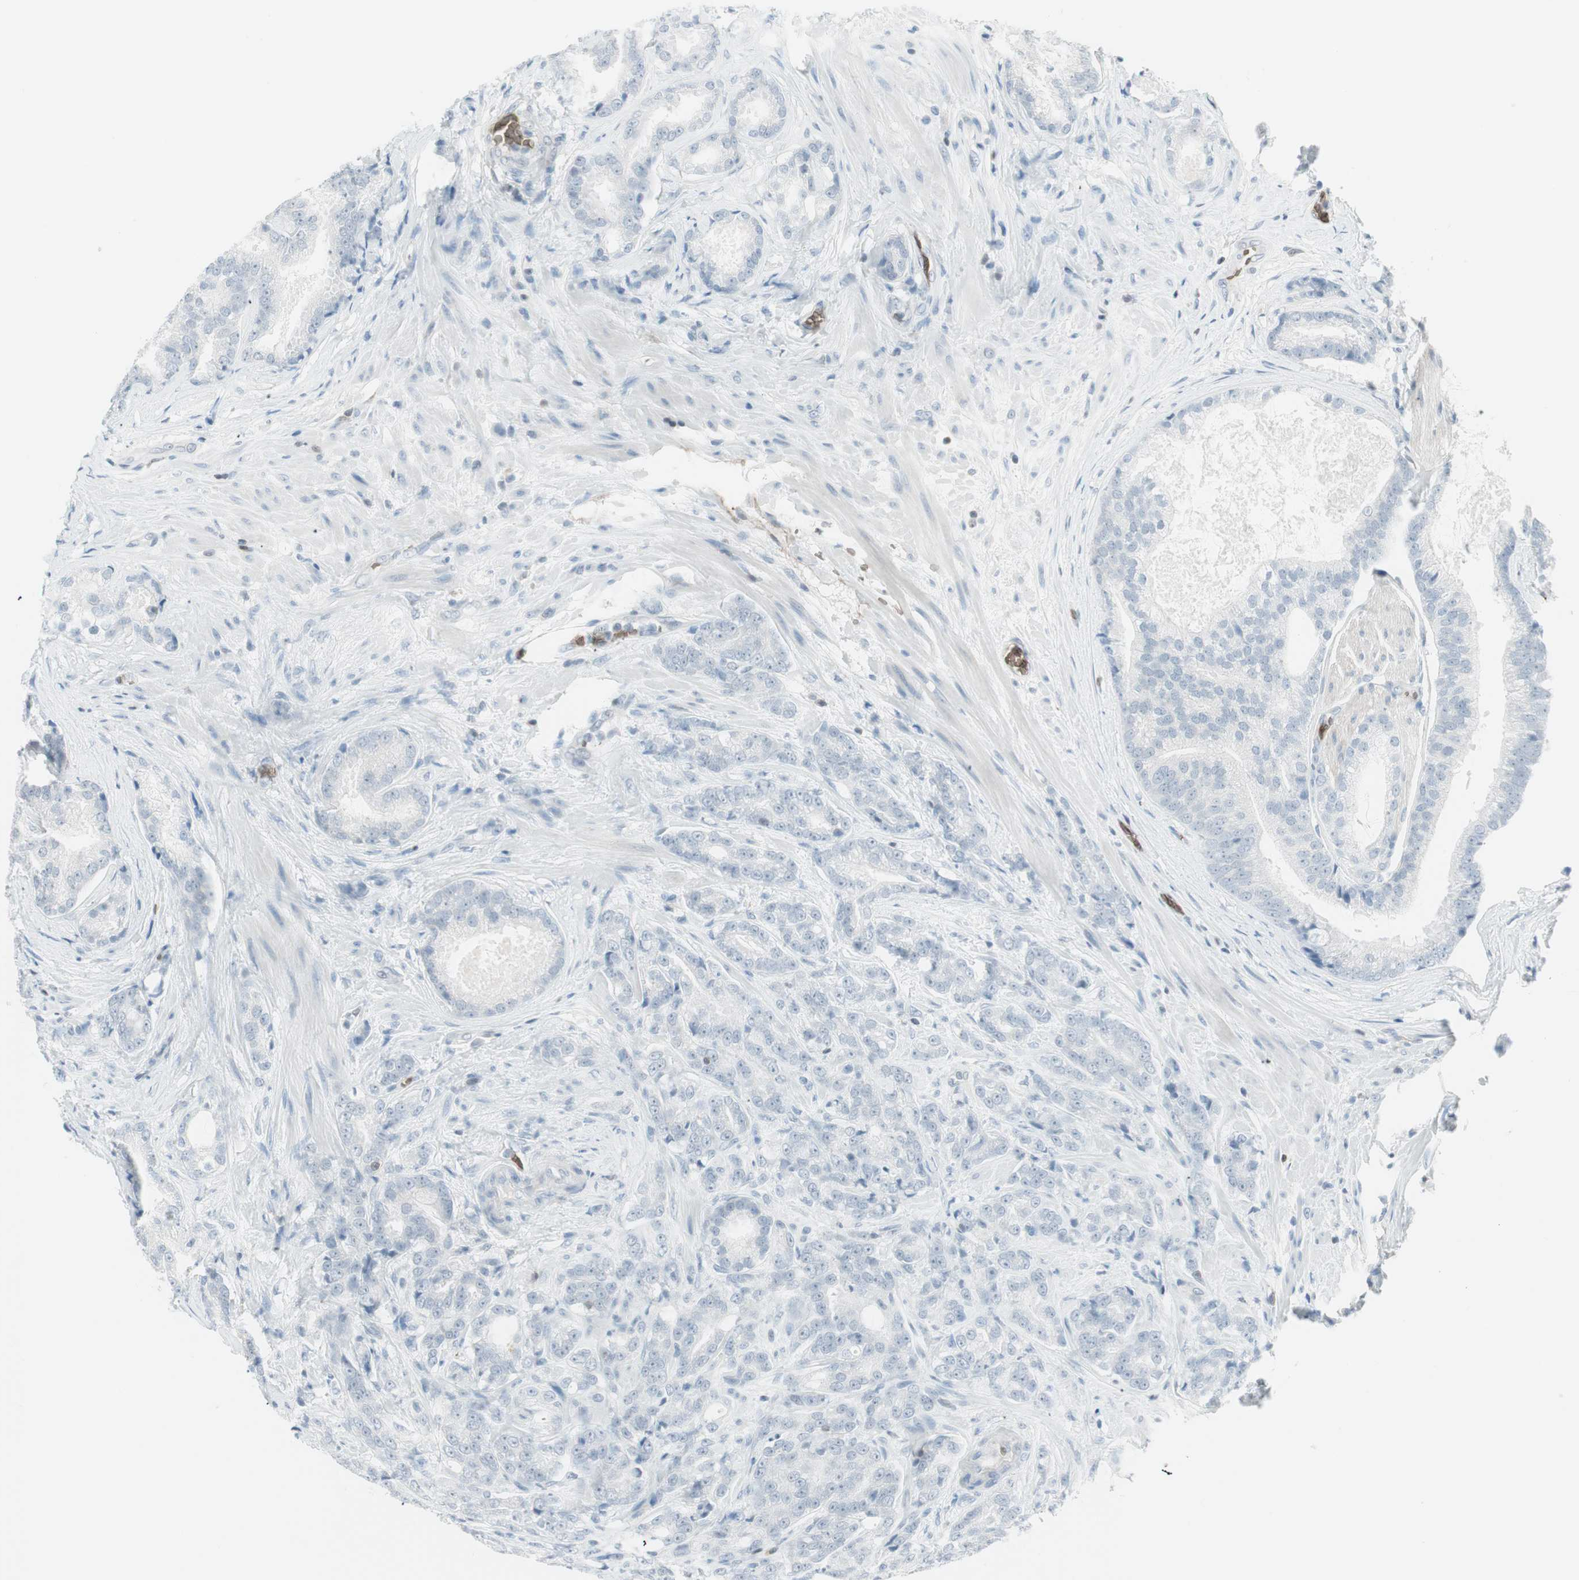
{"staining": {"intensity": "negative", "quantity": "none", "location": "none"}, "tissue": "prostate cancer", "cell_type": "Tumor cells", "image_type": "cancer", "snomed": [{"axis": "morphology", "description": "Adenocarcinoma, Low grade"}, {"axis": "topography", "description": "Prostate"}], "caption": "The immunohistochemistry micrograph has no significant expression in tumor cells of prostate adenocarcinoma (low-grade) tissue.", "gene": "MAP4K1", "patient": {"sex": "male", "age": 58}}